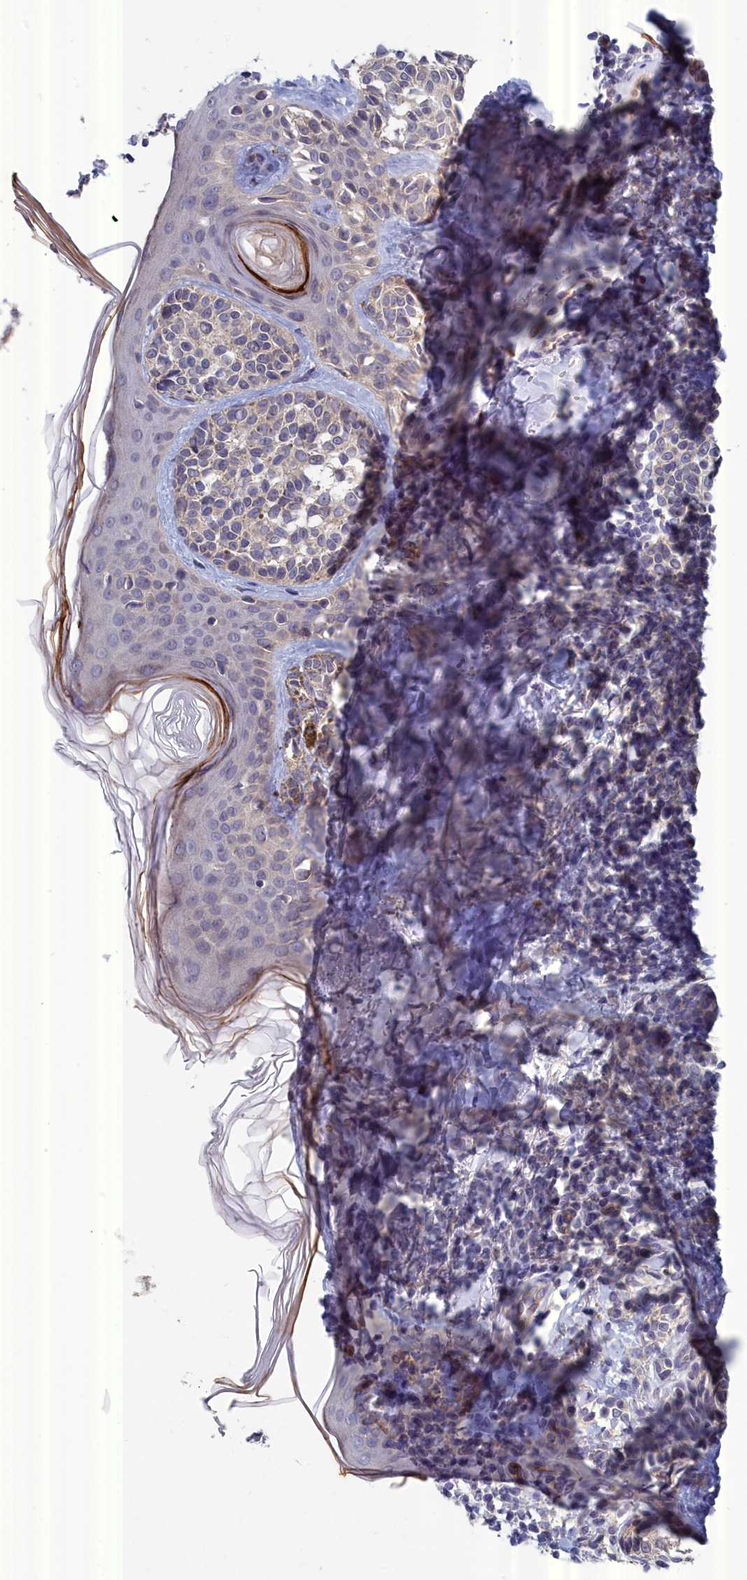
{"staining": {"intensity": "negative", "quantity": "none", "location": "none"}, "tissue": "melanoma", "cell_type": "Tumor cells", "image_type": "cancer", "snomed": [{"axis": "morphology", "description": "Malignant melanoma, NOS"}, {"axis": "topography", "description": "Skin of upper extremity"}], "caption": "Immunohistochemistry histopathology image of neoplastic tissue: human malignant melanoma stained with DAB (3,3'-diaminobenzidine) demonstrates no significant protein positivity in tumor cells.", "gene": "RDX", "patient": {"sex": "male", "age": 40}}